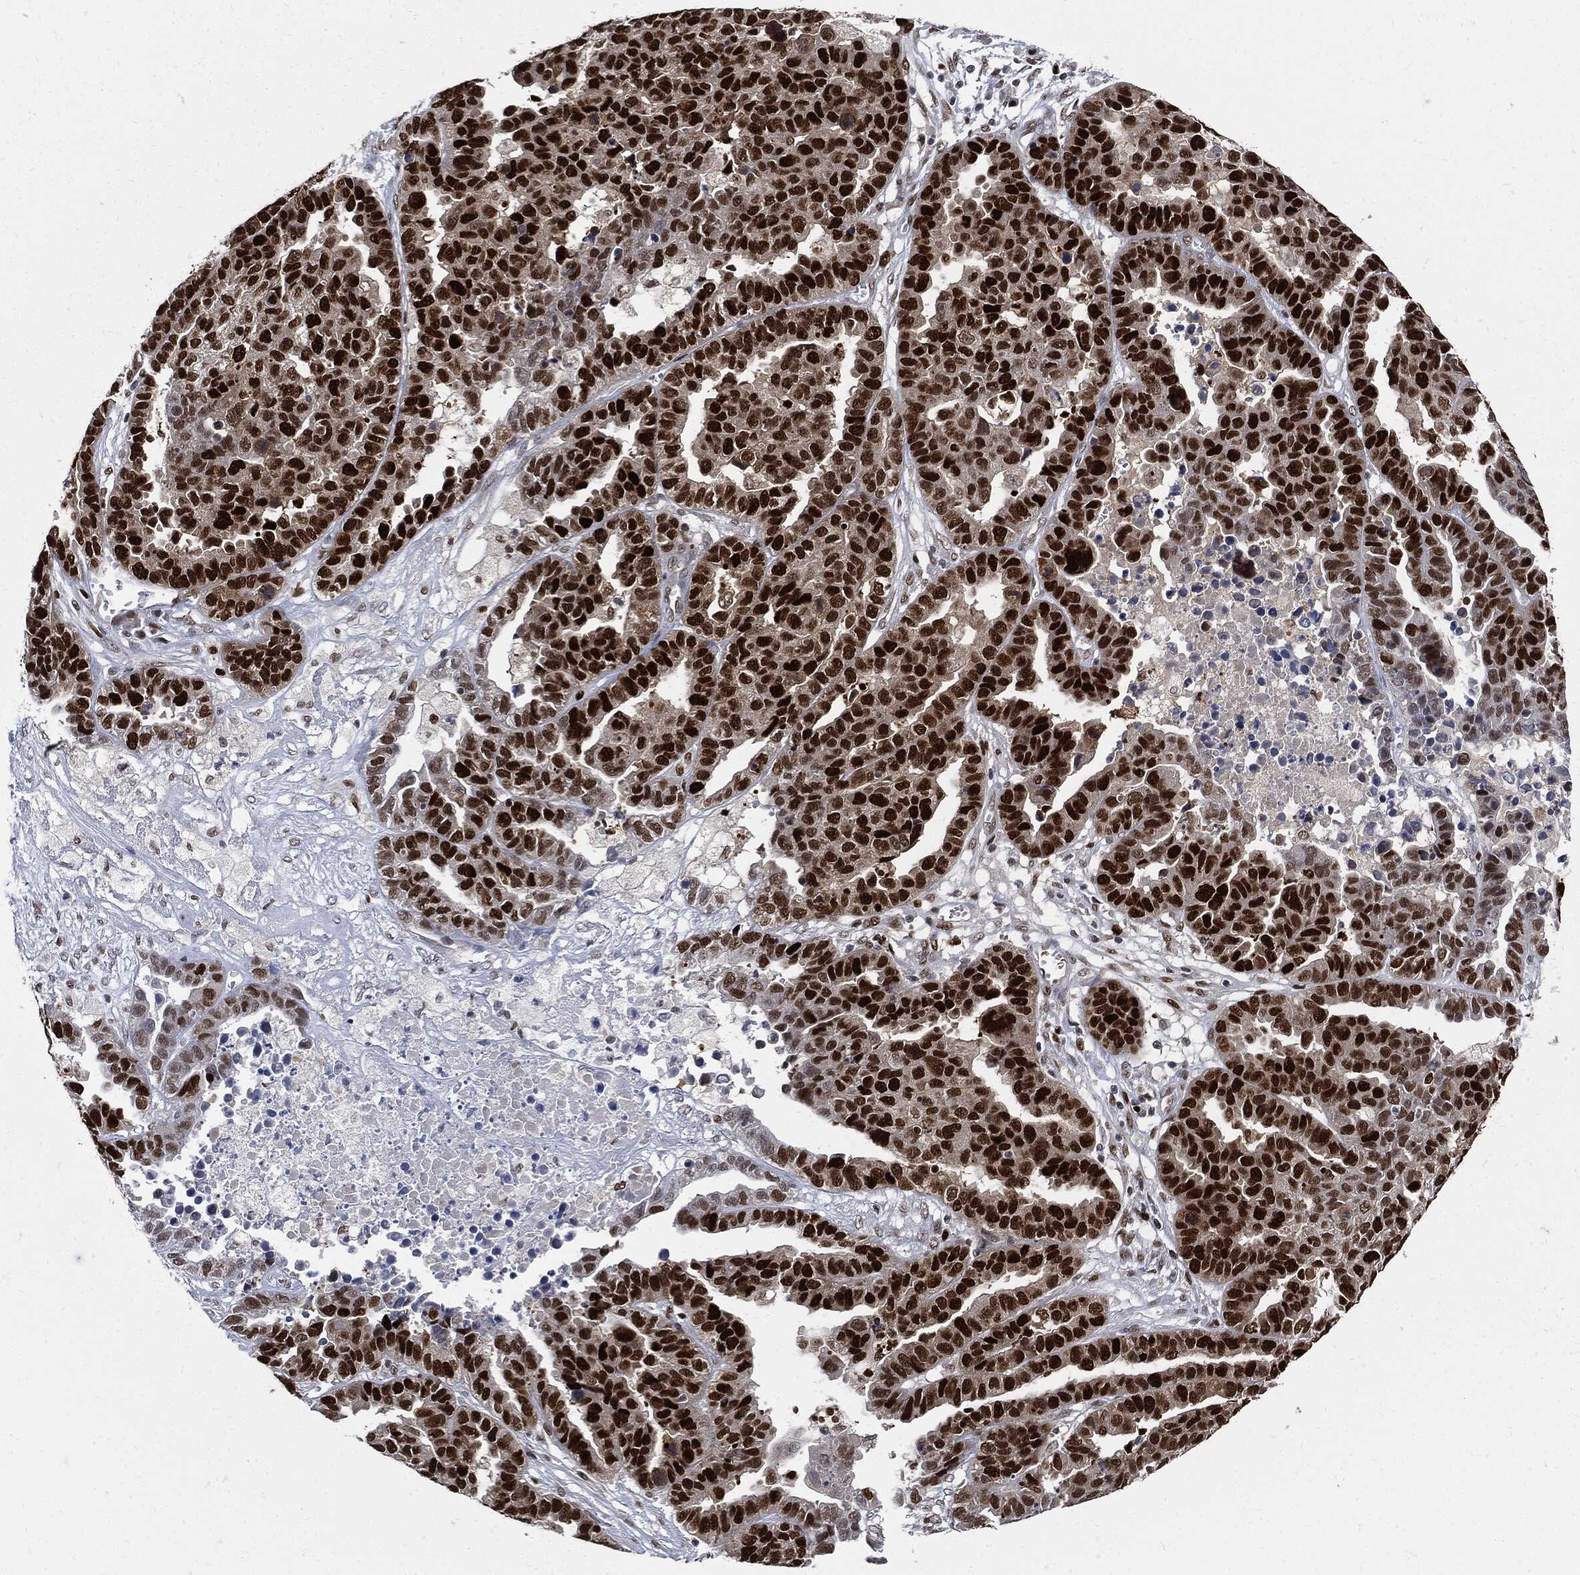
{"staining": {"intensity": "strong", "quantity": ">75%", "location": "nuclear"}, "tissue": "ovarian cancer", "cell_type": "Tumor cells", "image_type": "cancer", "snomed": [{"axis": "morphology", "description": "Cystadenocarcinoma, serous, NOS"}, {"axis": "topography", "description": "Ovary"}], "caption": "IHC image of ovarian cancer (serous cystadenocarcinoma) stained for a protein (brown), which shows high levels of strong nuclear expression in about >75% of tumor cells.", "gene": "PCNA", "patient": {"sex": "female", "age": 87}}